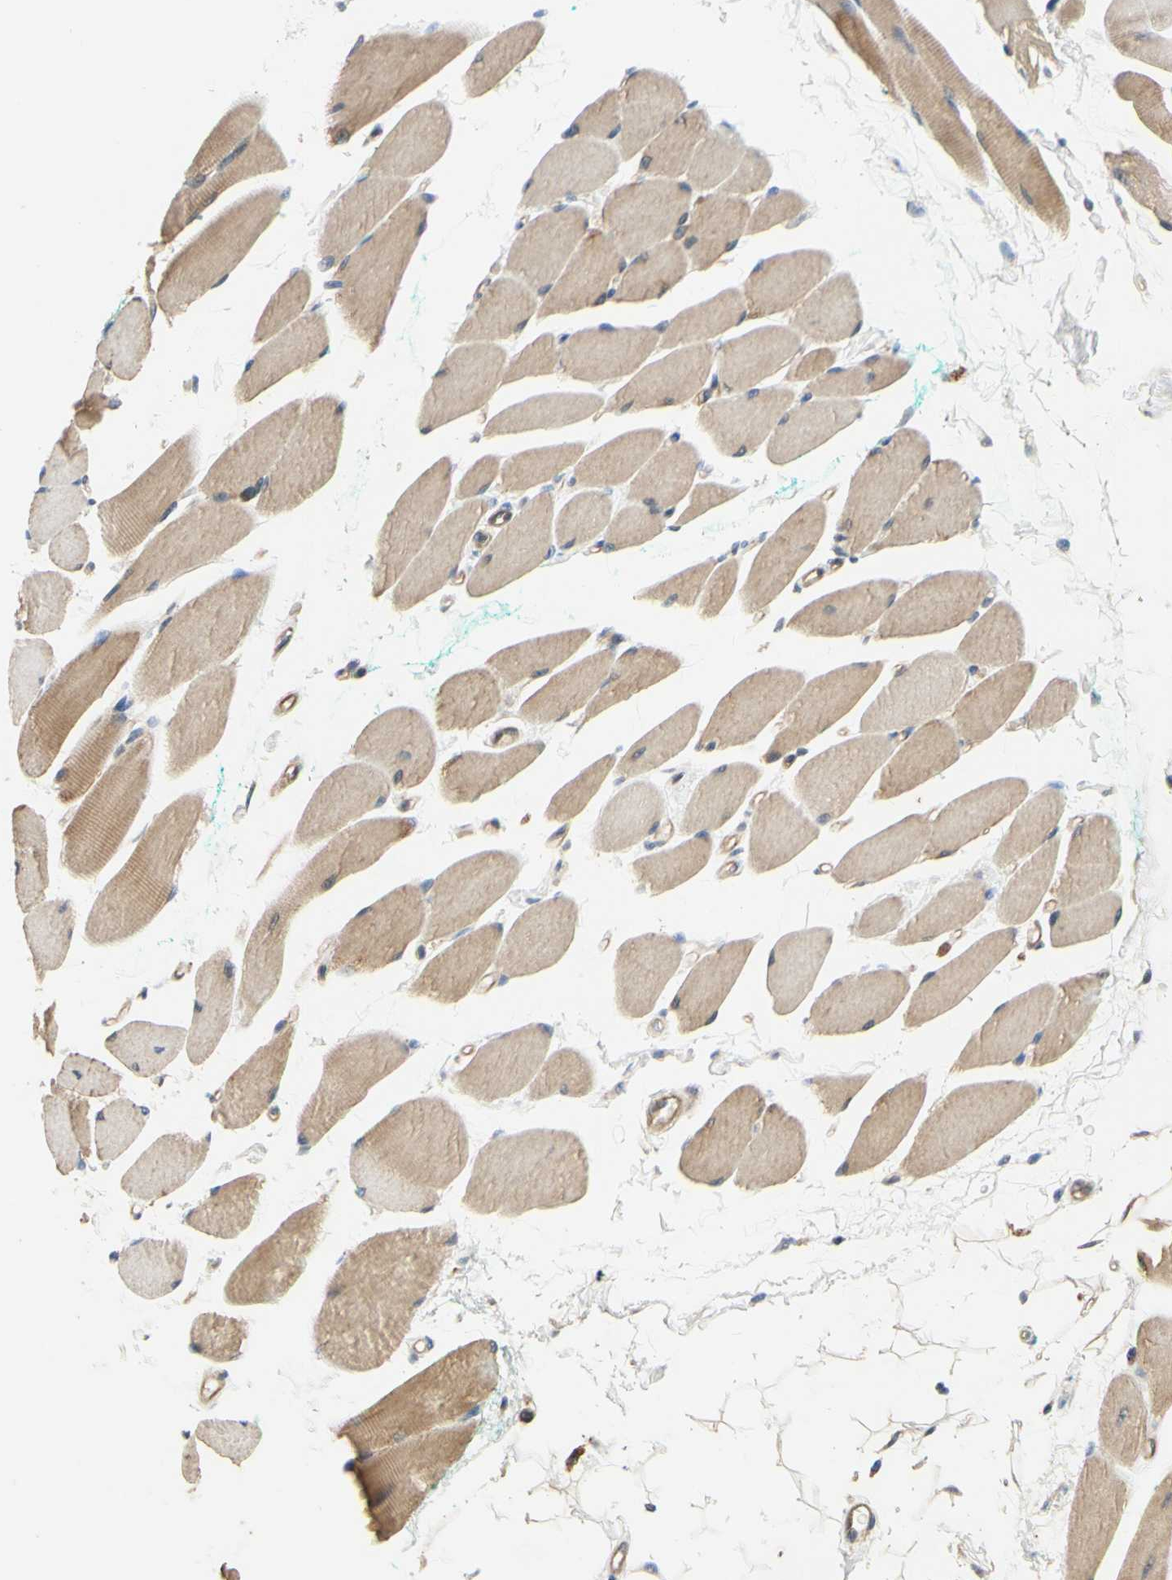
{"staining": {"intensity": "moderate", "quantity": "25%-75%", "location": "cytoplasmic/membranous"}, "tissue": "skeletal muscle", "cell_type": "Myocytes", "image_type": "normal", "snomed": [{"axis": "morphology", "description": "Normal tissue, NOS"}, {"axis": "topography", "description": "Skeletal muscle"}, {"axis": "topography", "description": "Oral tissue"}, {"axis": "topography", "description": "Peripheral nerve tissue"}], "caption": "This is an image of IHC staining of unremarkable skeletal muscle, which shows moderate positivity in the cytoplasmic/membranous of myocytes.", "gene": "GATA1", "patient": {"sex": "female", "age": 84}}